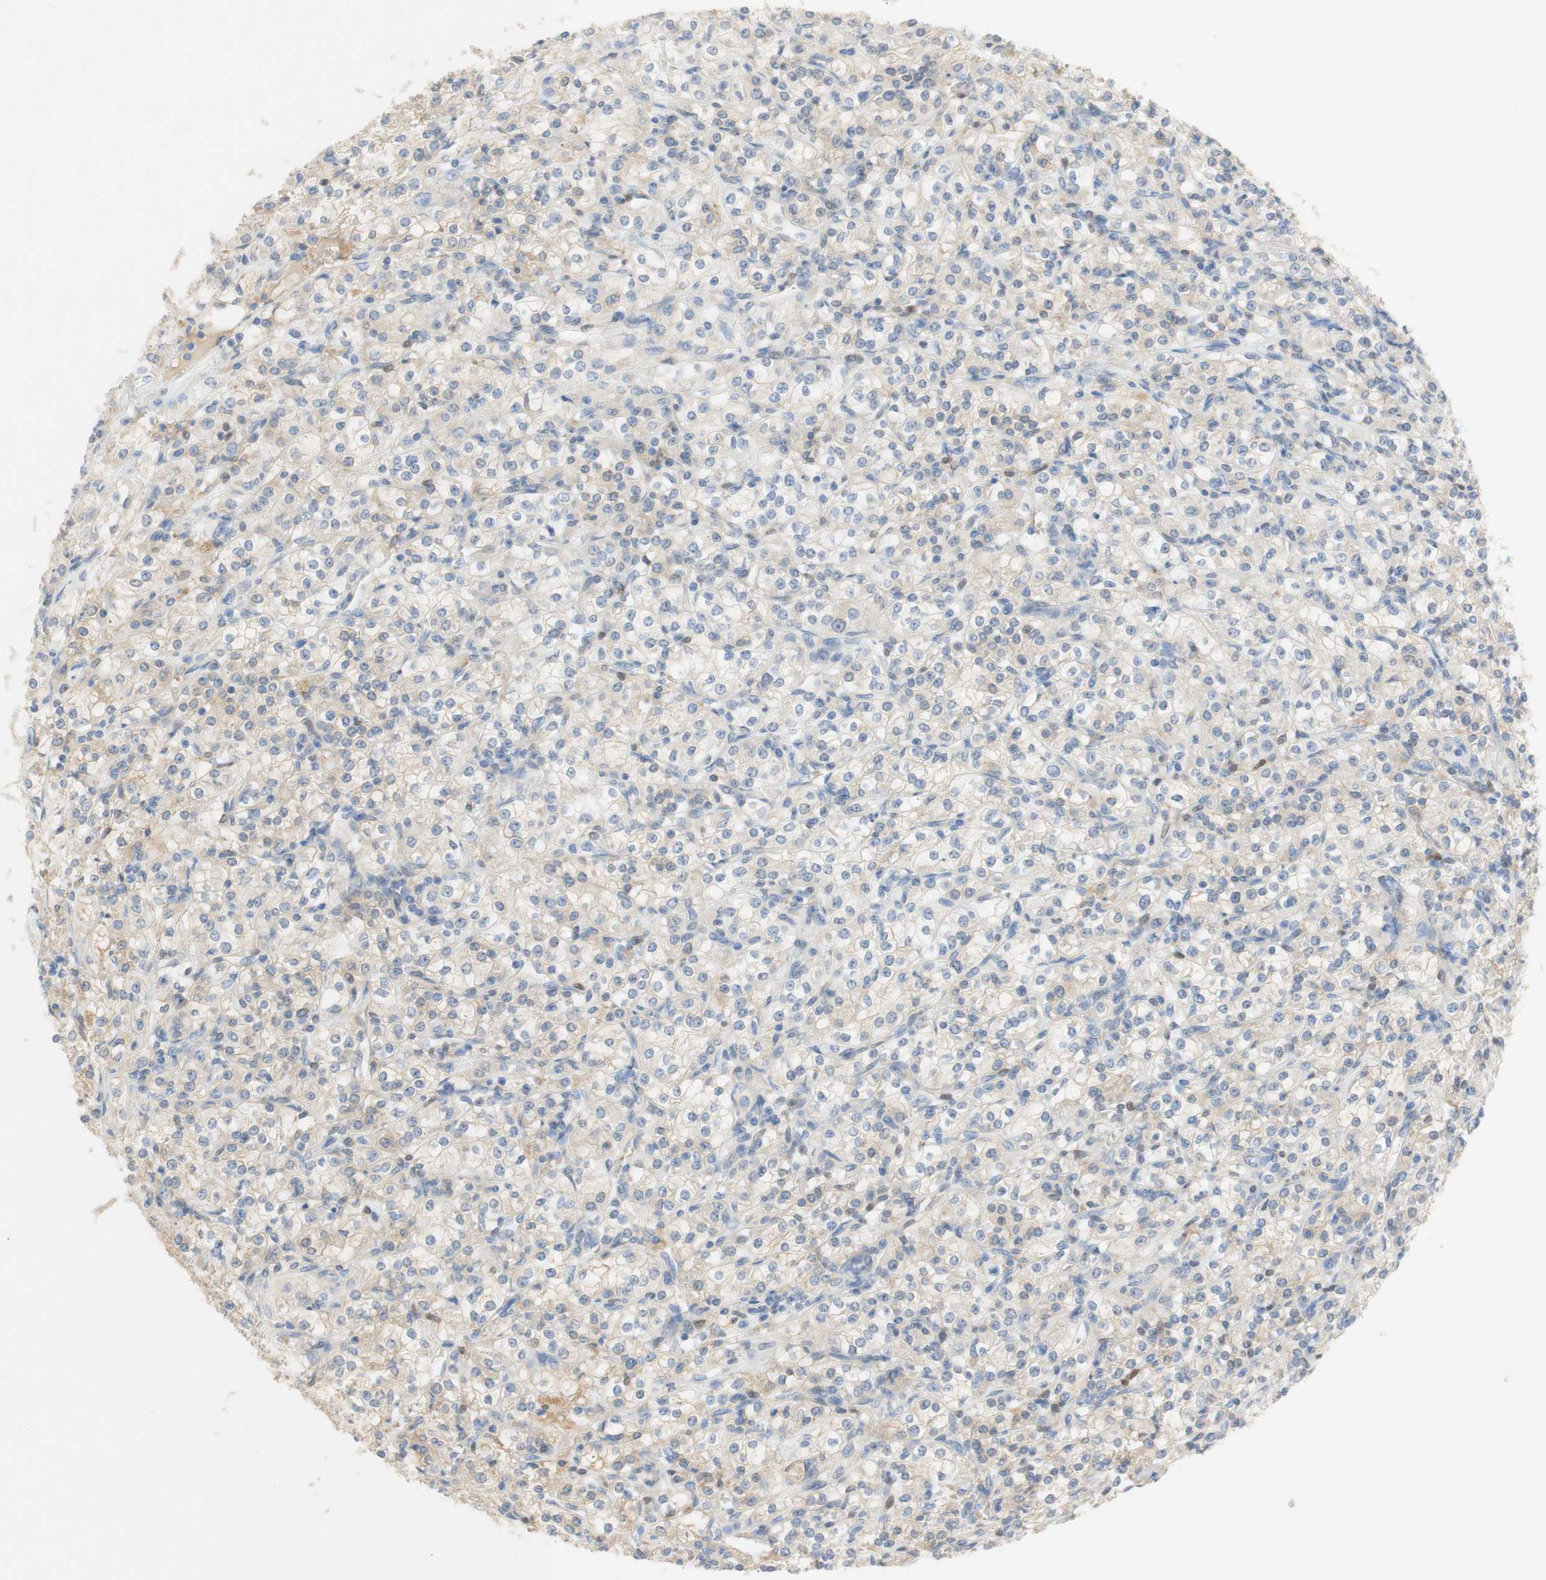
{"staining": {"intensity": "negative", "quantity": "none", "location": "none"}, "tissue": "renal cancer", "cell_type": "Tumor cells", "image_type": "cancer", "snomed": [{"axis": "morphology", "description": "Adenocarcinoma, NOS"}, {"axis": "topography", "description": "Kidney"}], "caption": "There is no significant positivity in tumor cells of adenocarcinoma (renal).", "gene": "SELENBP1", "patient": {"sex": "male", "age": 77}}